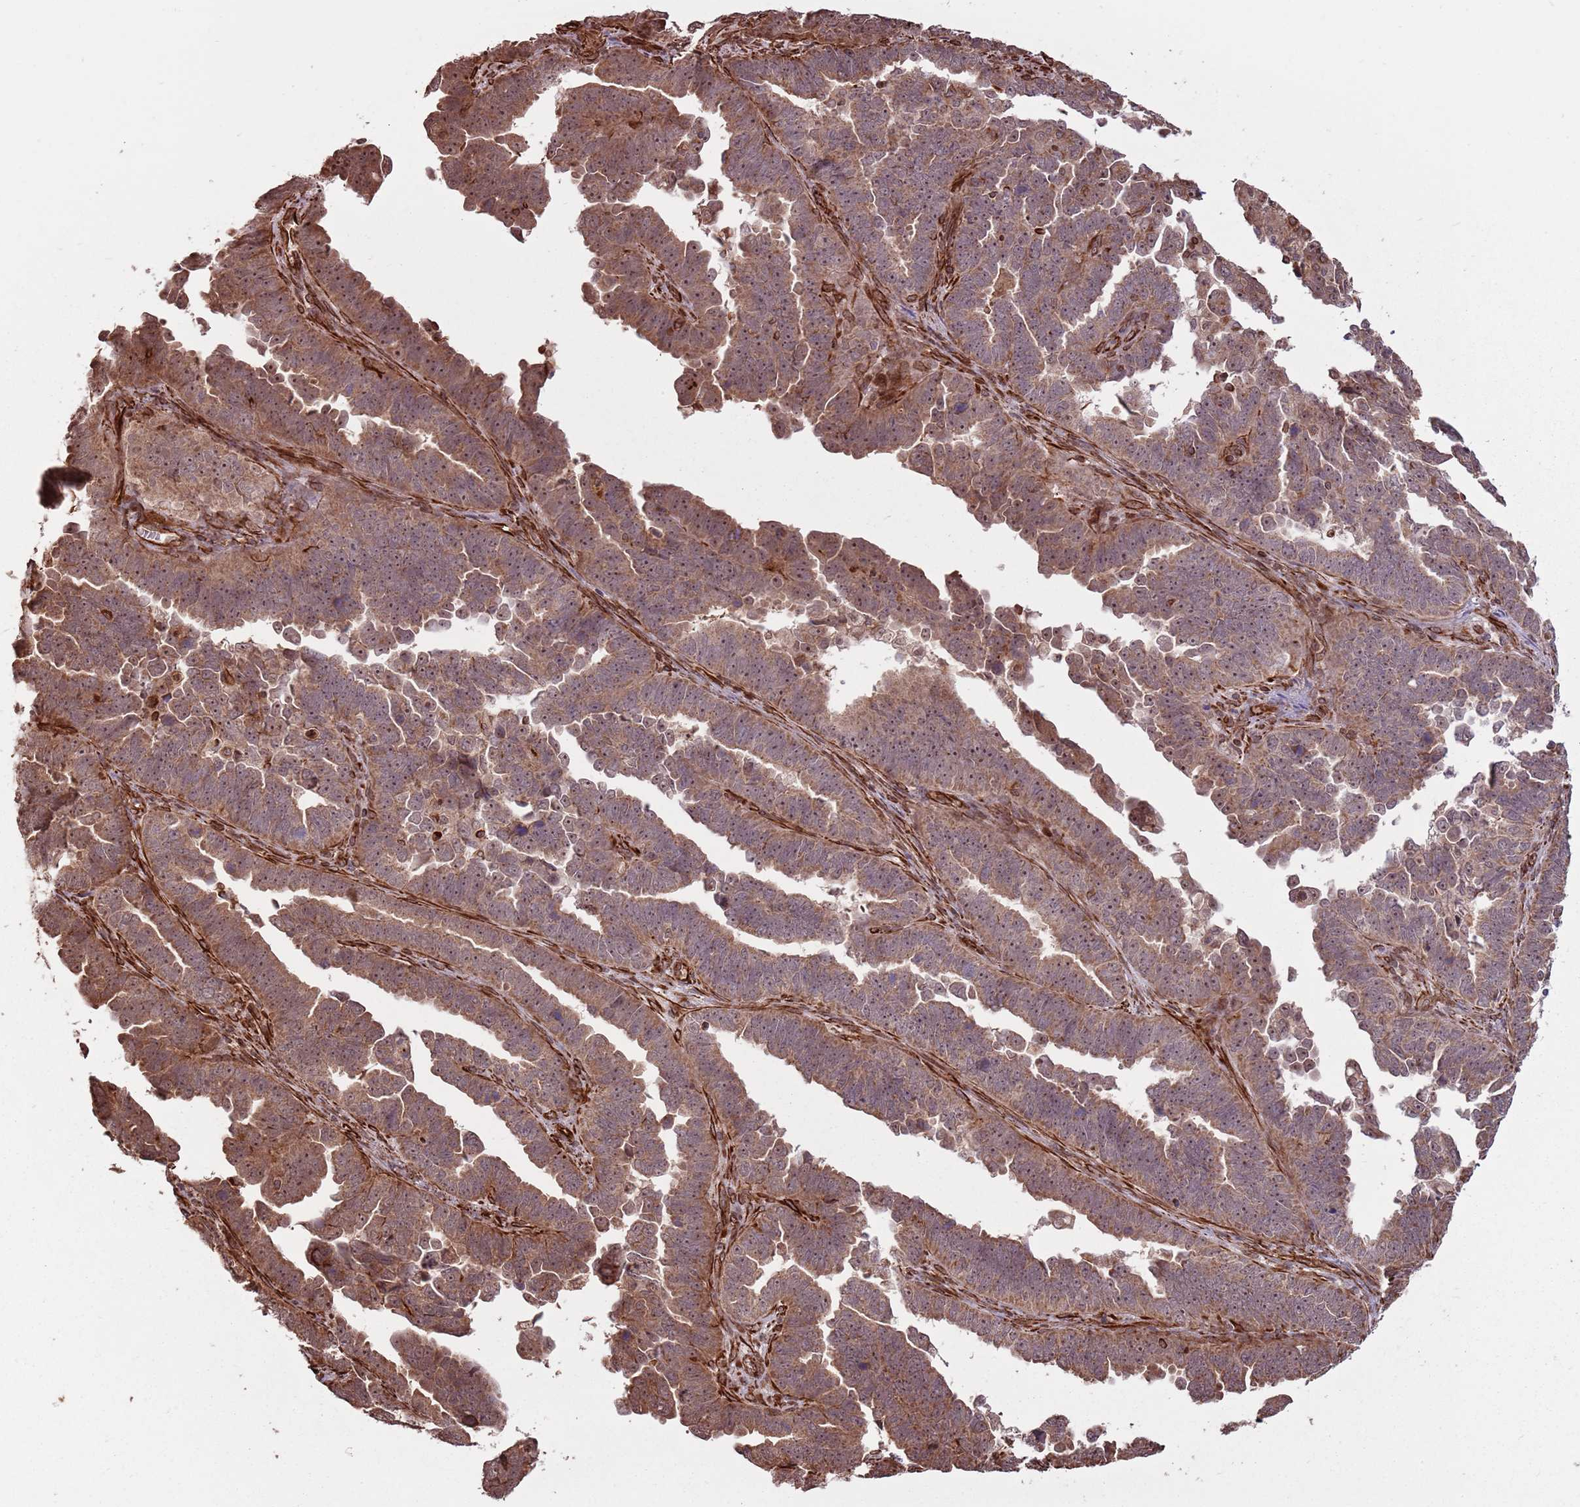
{"staining": {"intensity": "moderate", "quantity": ">75%", "location": "cytoplasmic/membranous,nuclear"}, "tissue": "endometrial cancer", "cell_type": "Tumor cells", "image_type": "cancer", "snomed": [{"axis": "morphology", "description": "Adenocarcinoma, NOS"}, {"axis": "topography", "description": "Endometrium"}], "caption": "Immunohistochemistry (IHC) photomicrograph of human adenocarcinoma (endometrial) stained for a protein (brown), which reveals medium levels of moderate cytoplasmic/membranous and nuclear positivity in approximately >75% of tumor cells.", "gene": "ADAMTS3", "patient": {"sex": "female", "age": 75}}